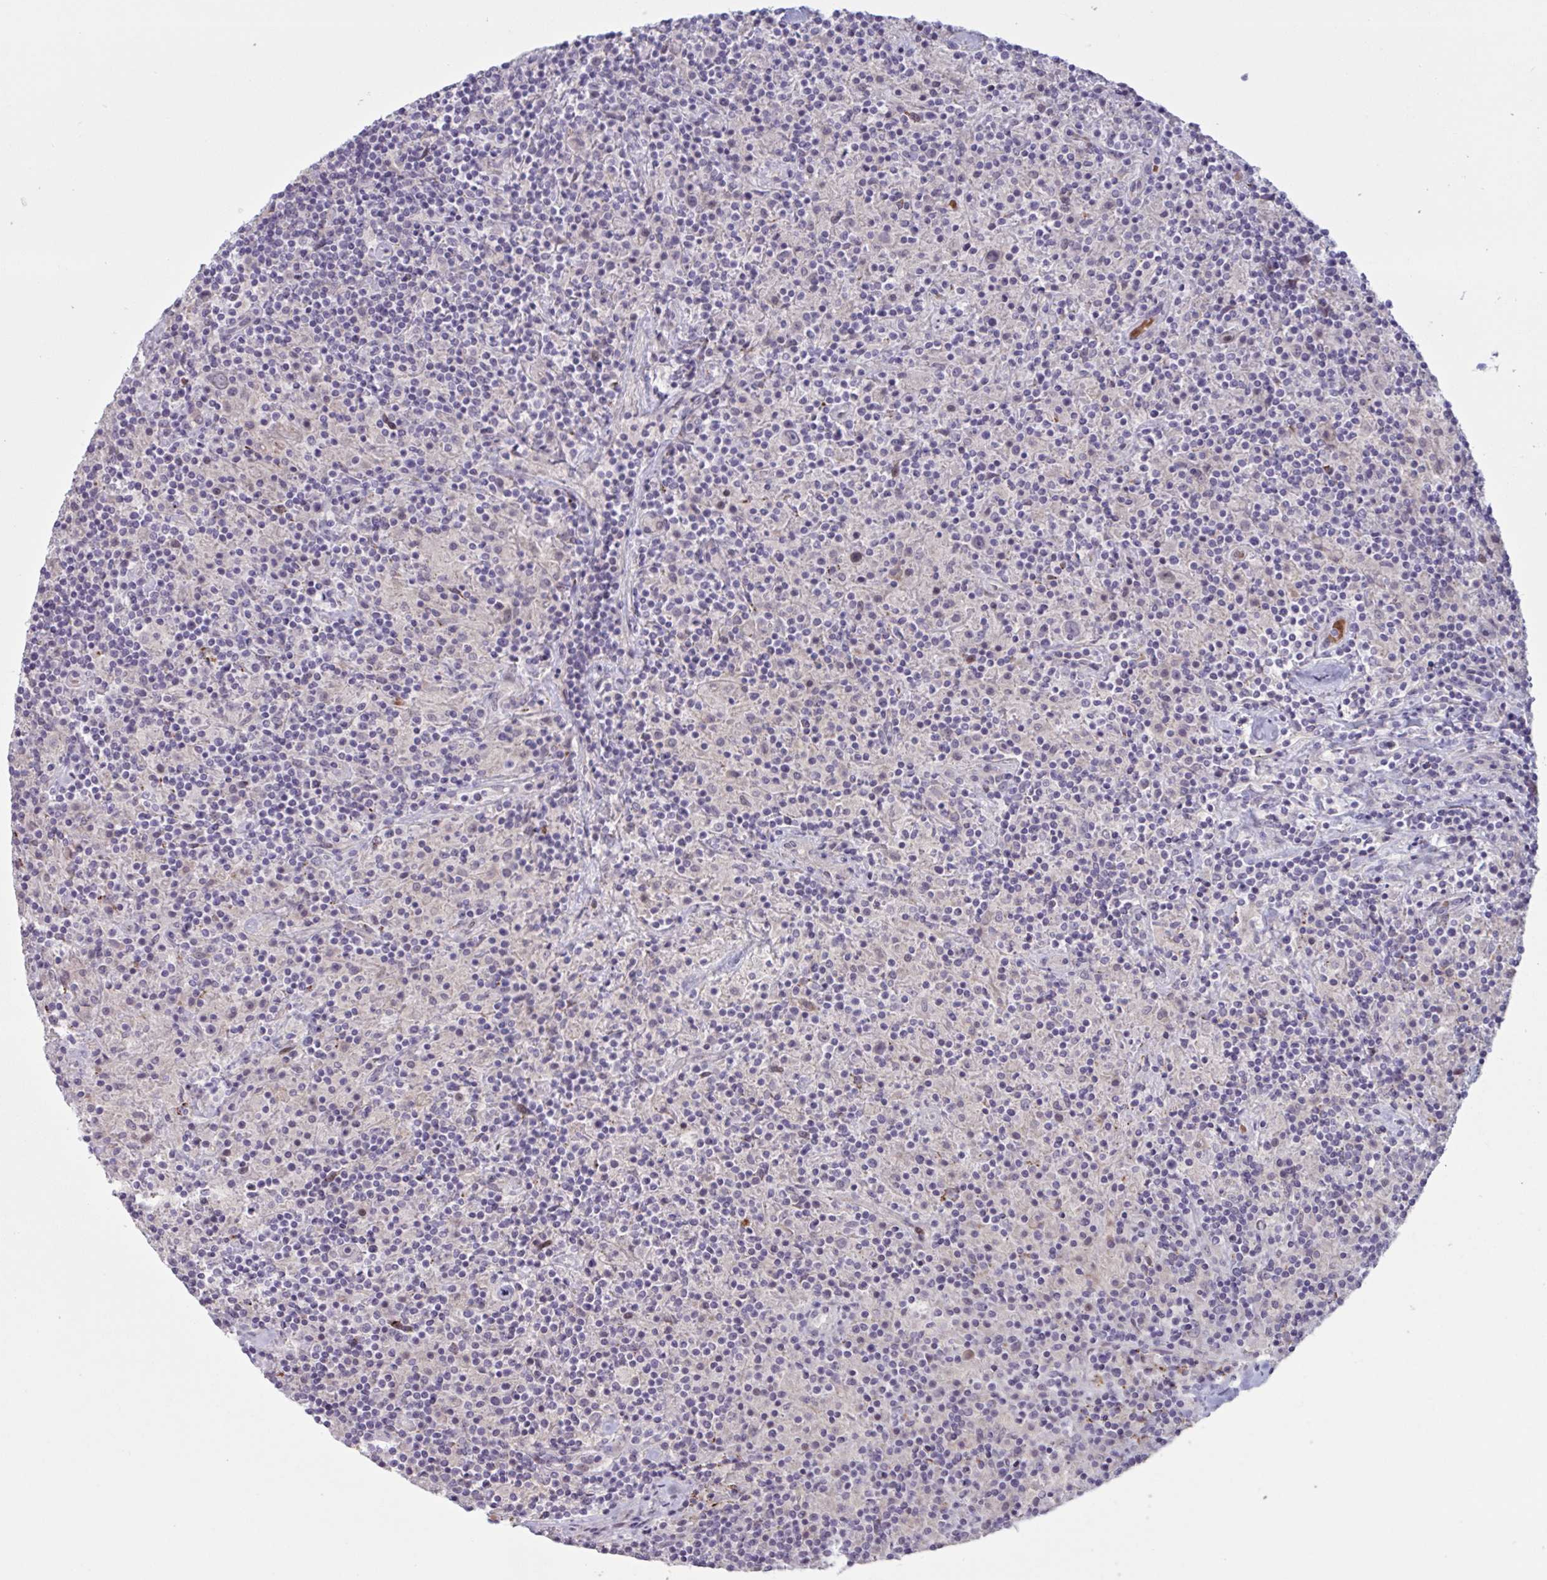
{"staining": {"intensity": "negative", "quantity": "none", "location": "none"}, "tissue": "lymphoma", "cell_type": "Tumor cells", "image_type": "cancer", "snomed": [{"axis": "morphology", "description": "Hodgkin's disease, NOS"}, {"axis": "topography", "description": "Lymph node"}], "caption": "An immunohistochemistry image of lymphoma is shown. There is no staining in tumor cells of lymphoma.", "gene": "RFPL4B", "patient": {"sex": "male", "age": 70}}